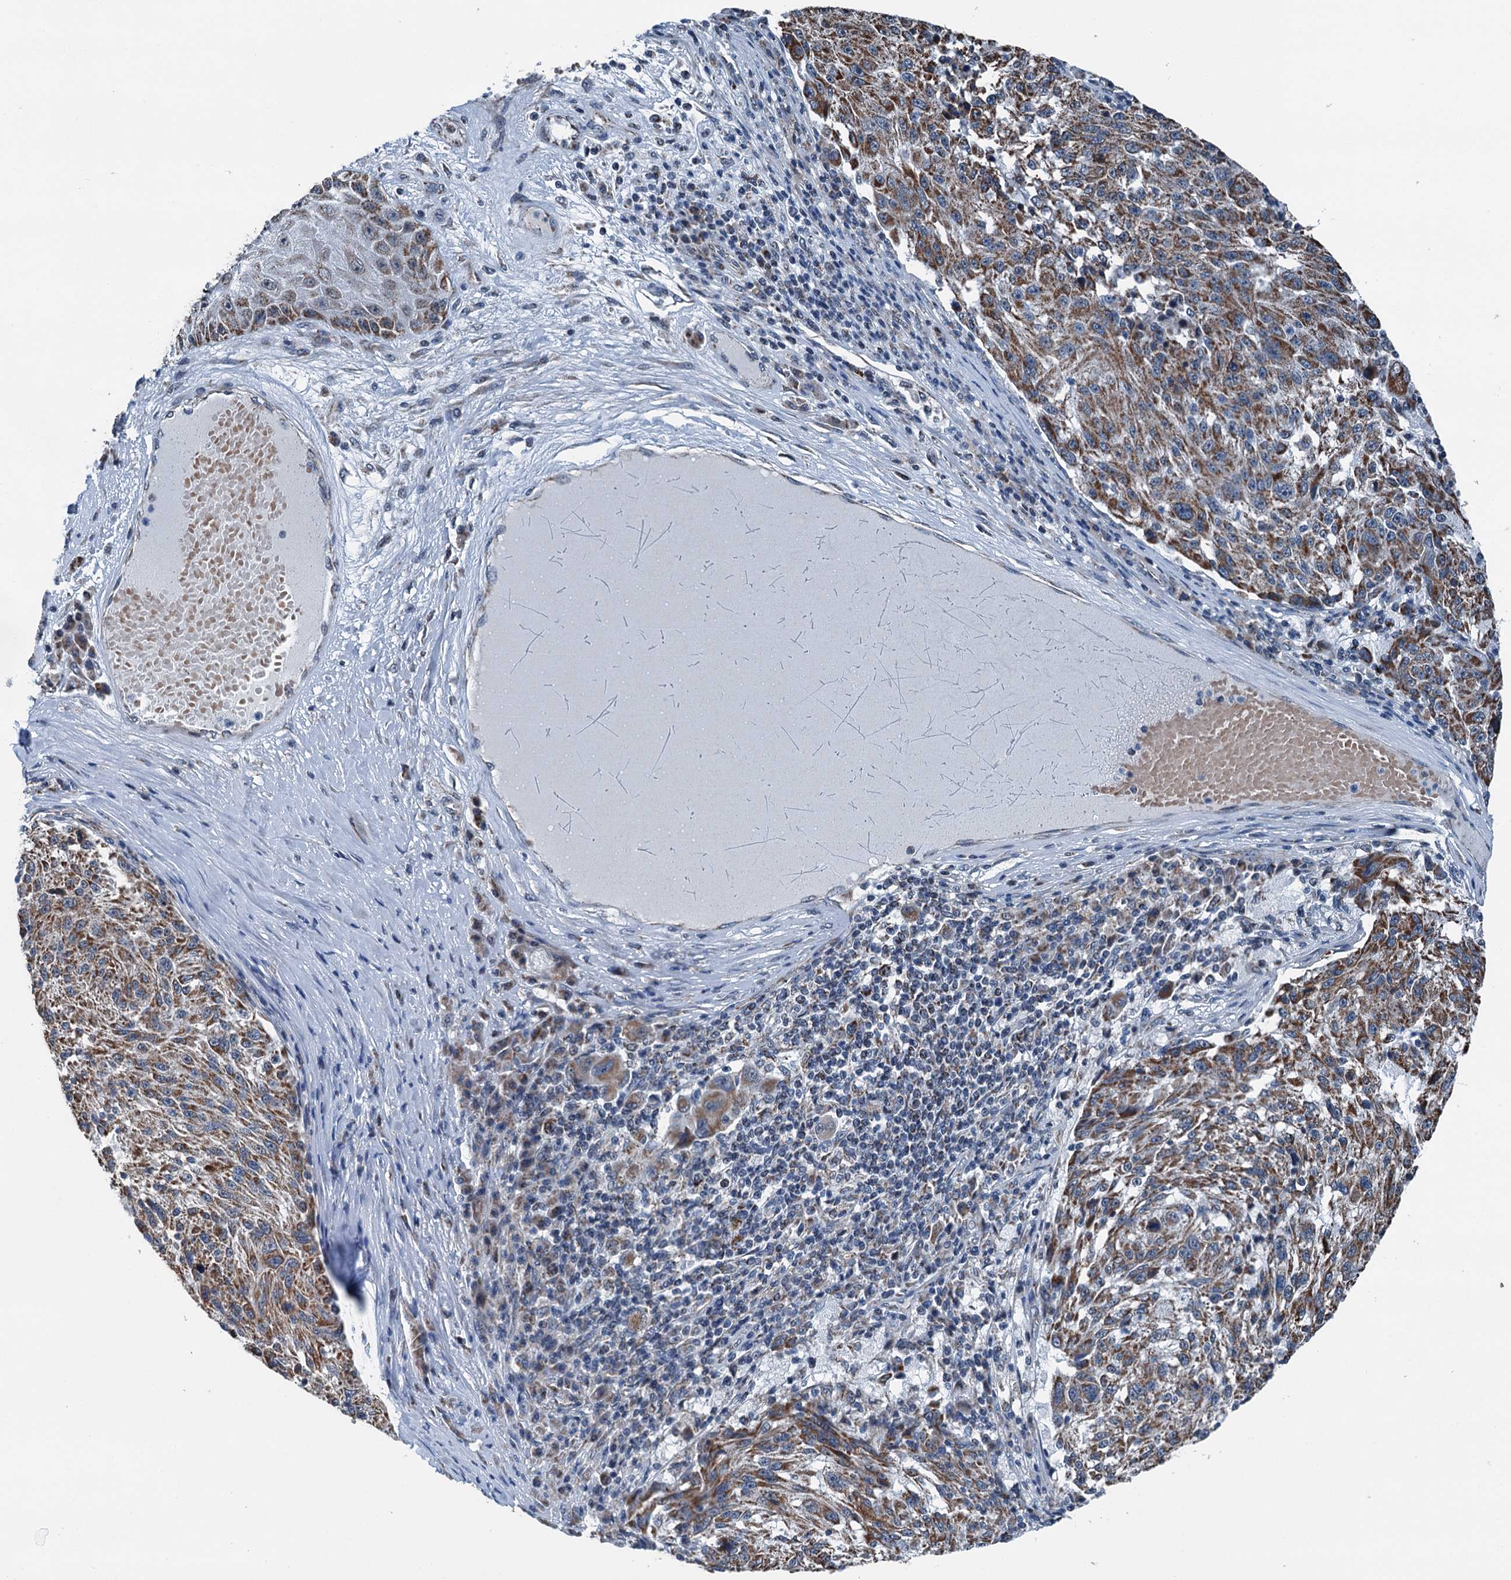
{"staining": {"intensity": "moderate", "quantity": ">75%", "location": "cytoplasmic/membranous"}, "tissue": "melanoma", "cell_type": "Tumor cells", "image_type": "cancer", "snomed": [{"axis": "morphology", "description": "Malignant melanoma, NOS"}, {"axis": "topography", "description": "Skin"}], "caption": "Brown immunohistochemical staining in malignant melanoma reveals moderate cytoplasmic/membranous expression in about >75% of tumor cells. (Stains: DAB in brown, nuclei in blue, Microscopy: brightfield microscopy at high magnification).", "gene": "TRPT1", "patient": {"sex": "male", "age": 53}}